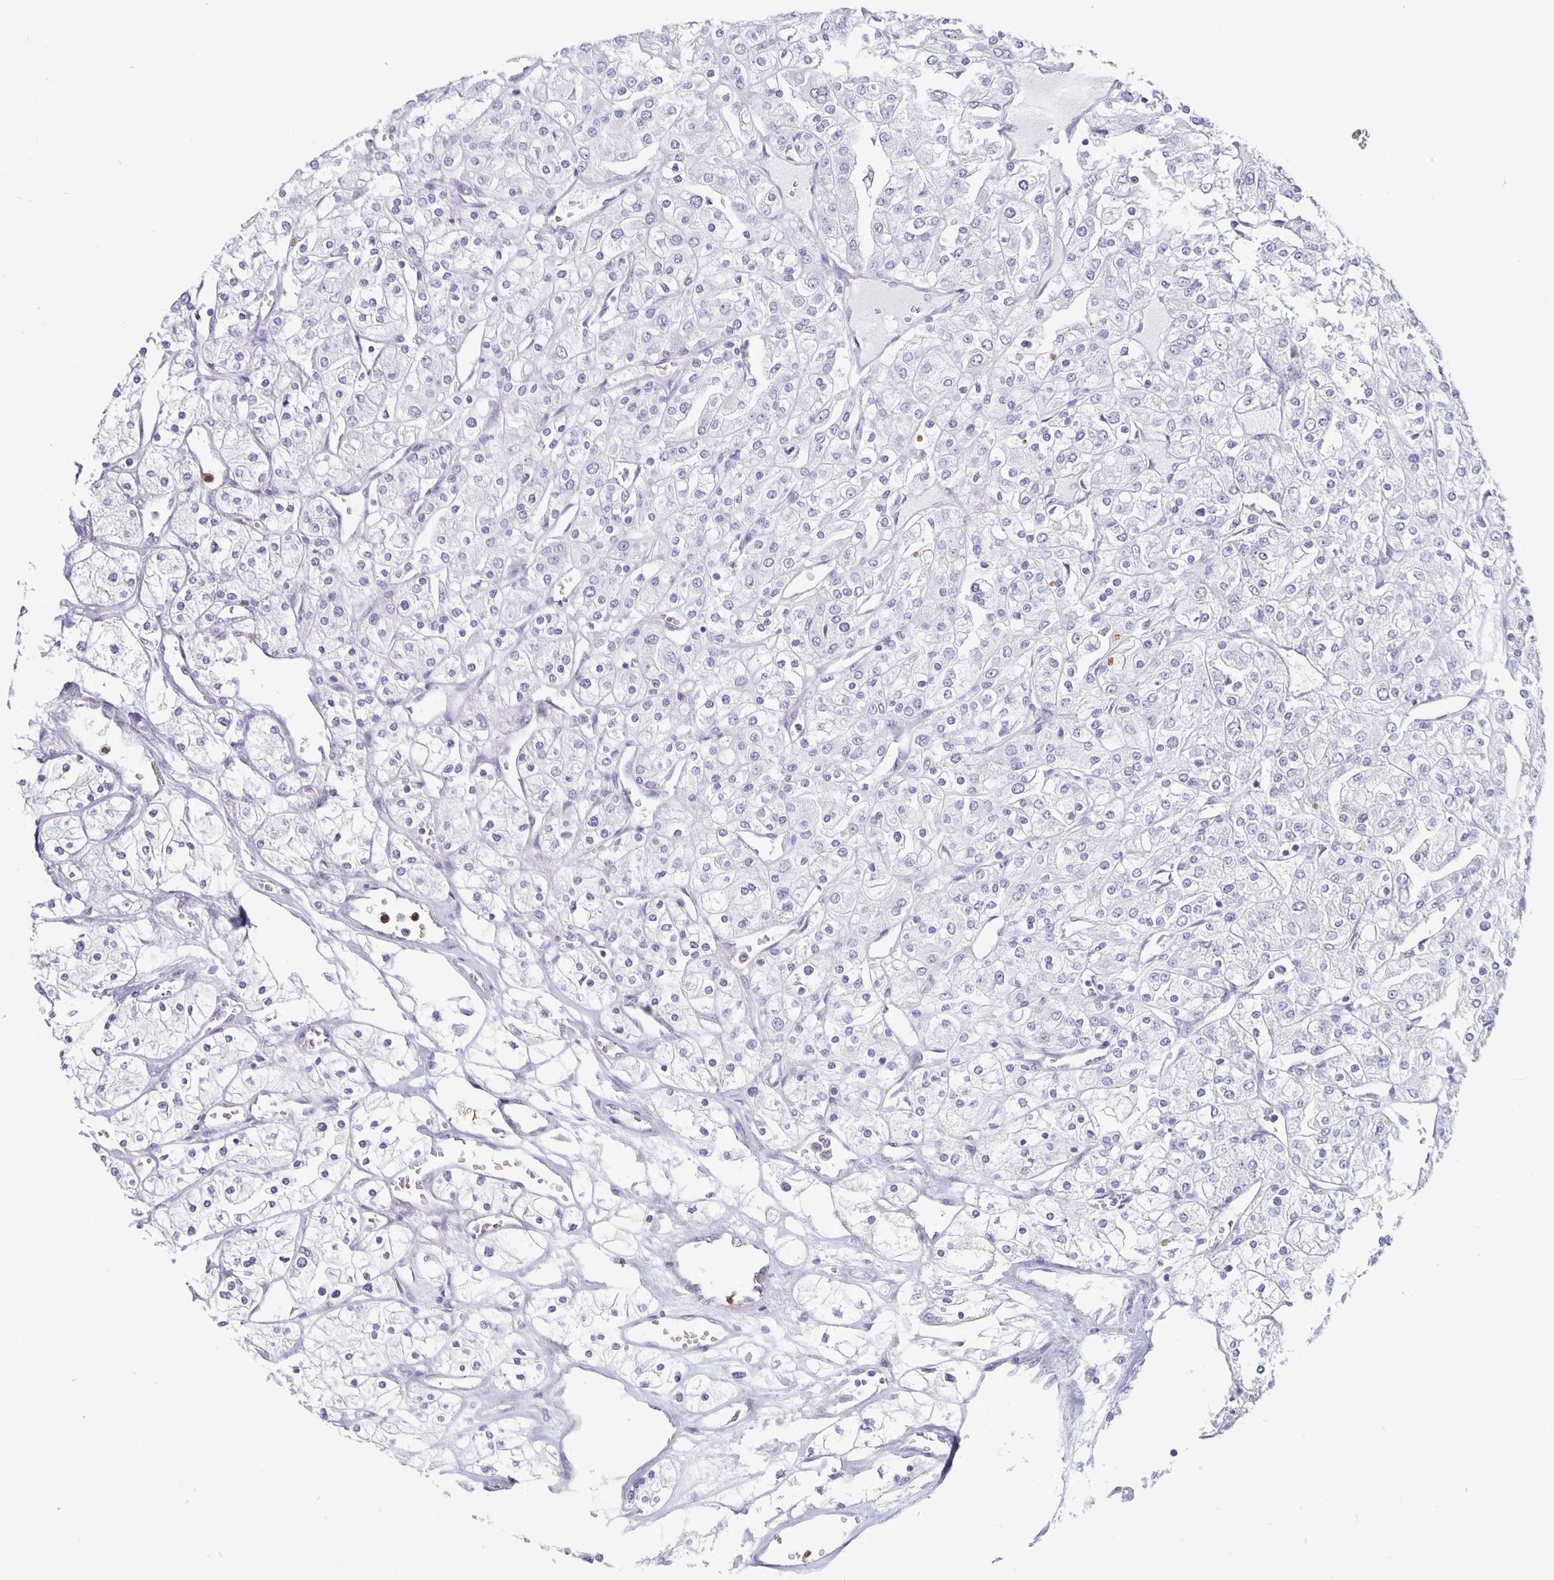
{"staining": {"intensity": "negative", "quantity": "none", "location": "none"}, "tissue": "renal cancer", "cell_type": "Tumor cells", "image_type": "cancer", "snomed": [{"axis": "morphology", "description": "Adenocarcinoma, NOS"}, {"axis": "topography", "description": "Kidney"}], "caption": "Tumor cells show no significant protein positivity in renal cancer. The staining was performed using DAB to visualize the protein expression in brown, while the nuclei were stained in blue with hematoxylin (Magnification: 20x).", "gene": "PLCB3", "patient": {"sex": "male", "age": 80}}